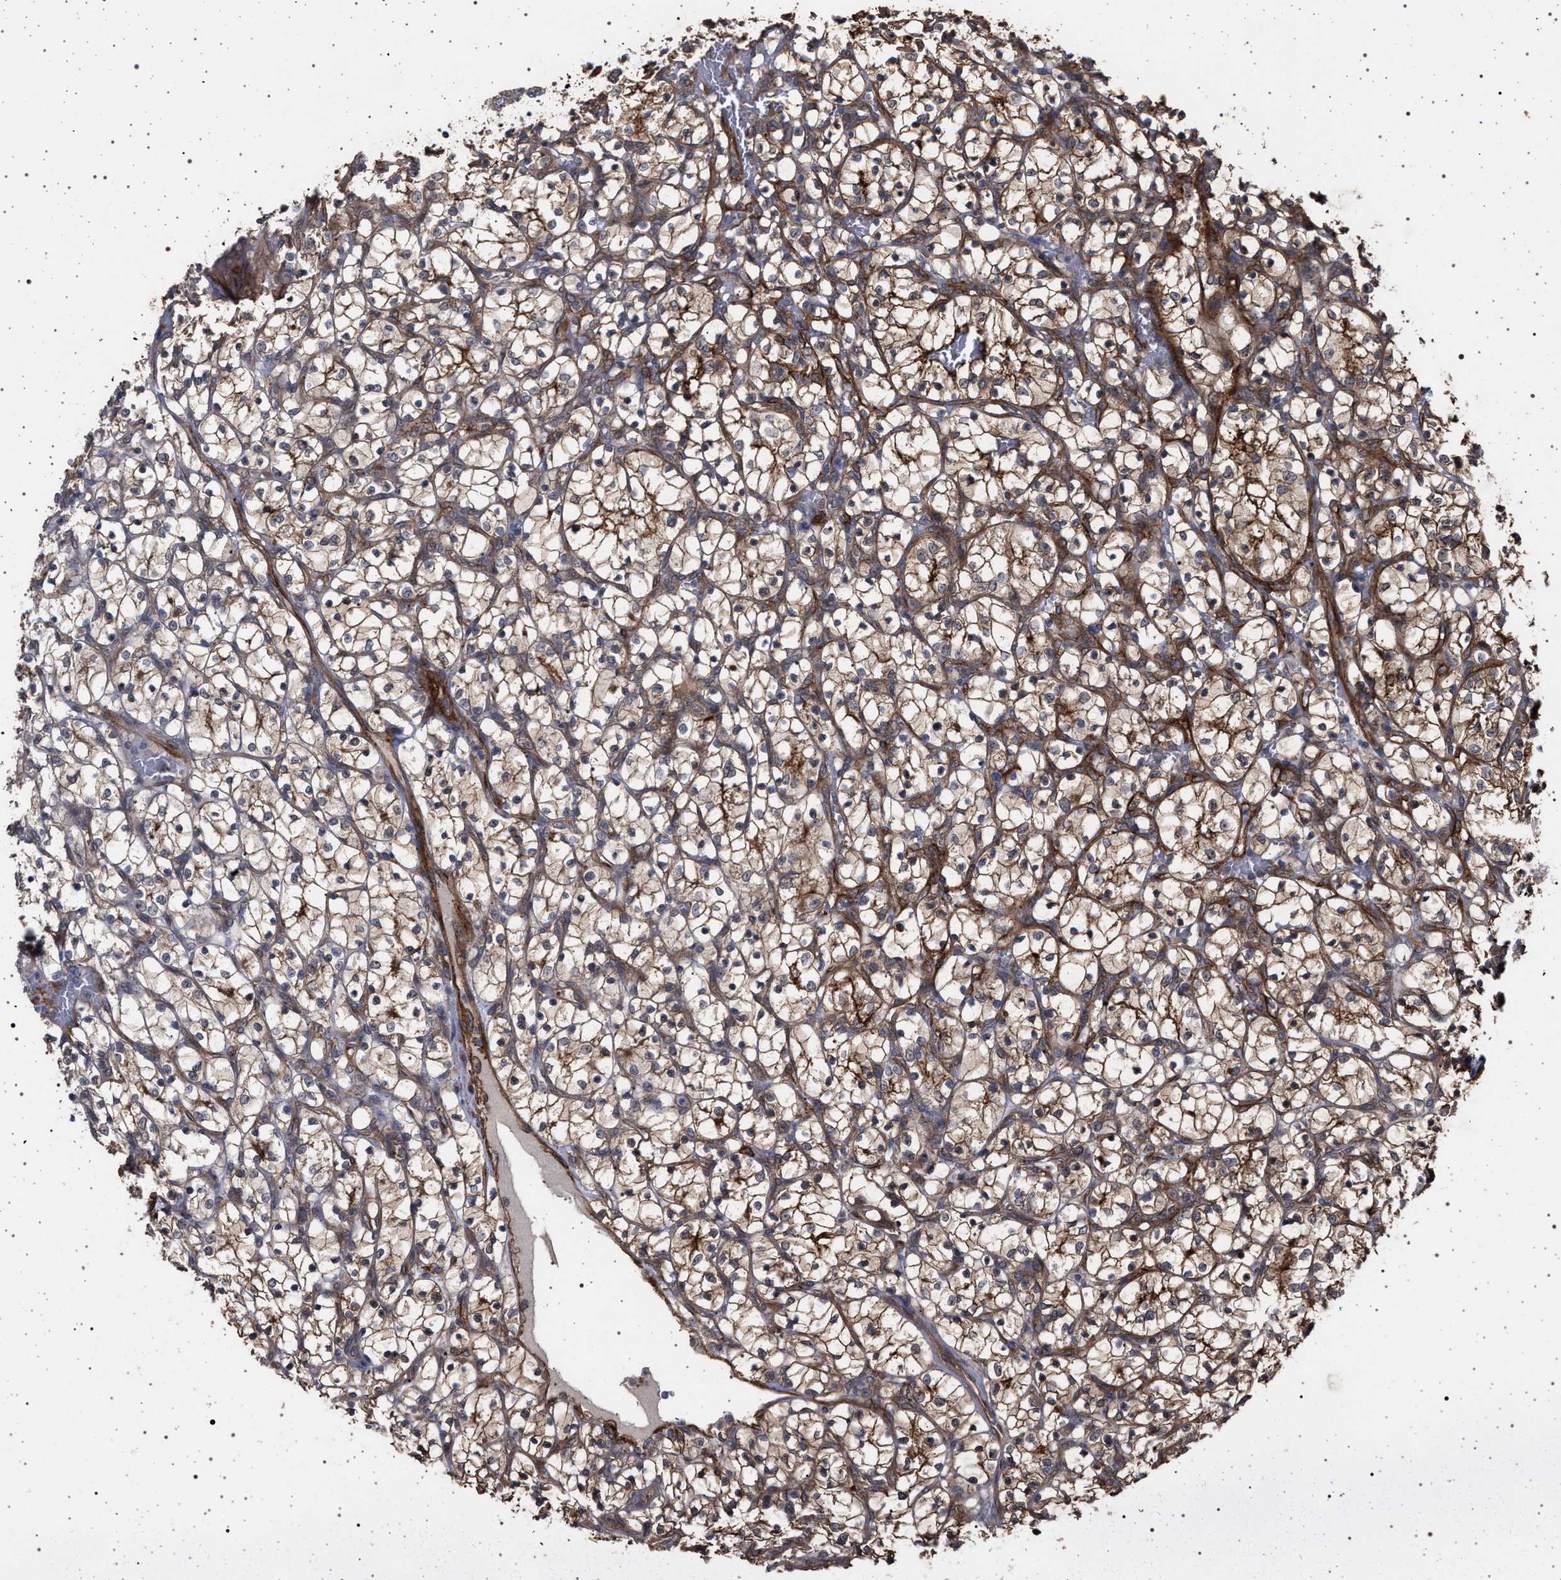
{"staining": {"intensity": "moderate", "quantity": ">75%", "location": "cytoplasmic/membranous"}, "tissue": "renal cancer", "cell_type": "Tumor cells", "image_type": "cancer", "snomed": [{"axis": "morphology", "description": "Adenocarcinoma, NOS"}, {"axis": "topography", "description": "Kidney"}], "caption": "Human renal adenocarcinoma stained for a protein (brown) shows moderate cytoplasmic/membranous positive staining in about >75% of tumor cells.", "gene": "IFT20", "patient": {"sex": "female", "age": 69}}